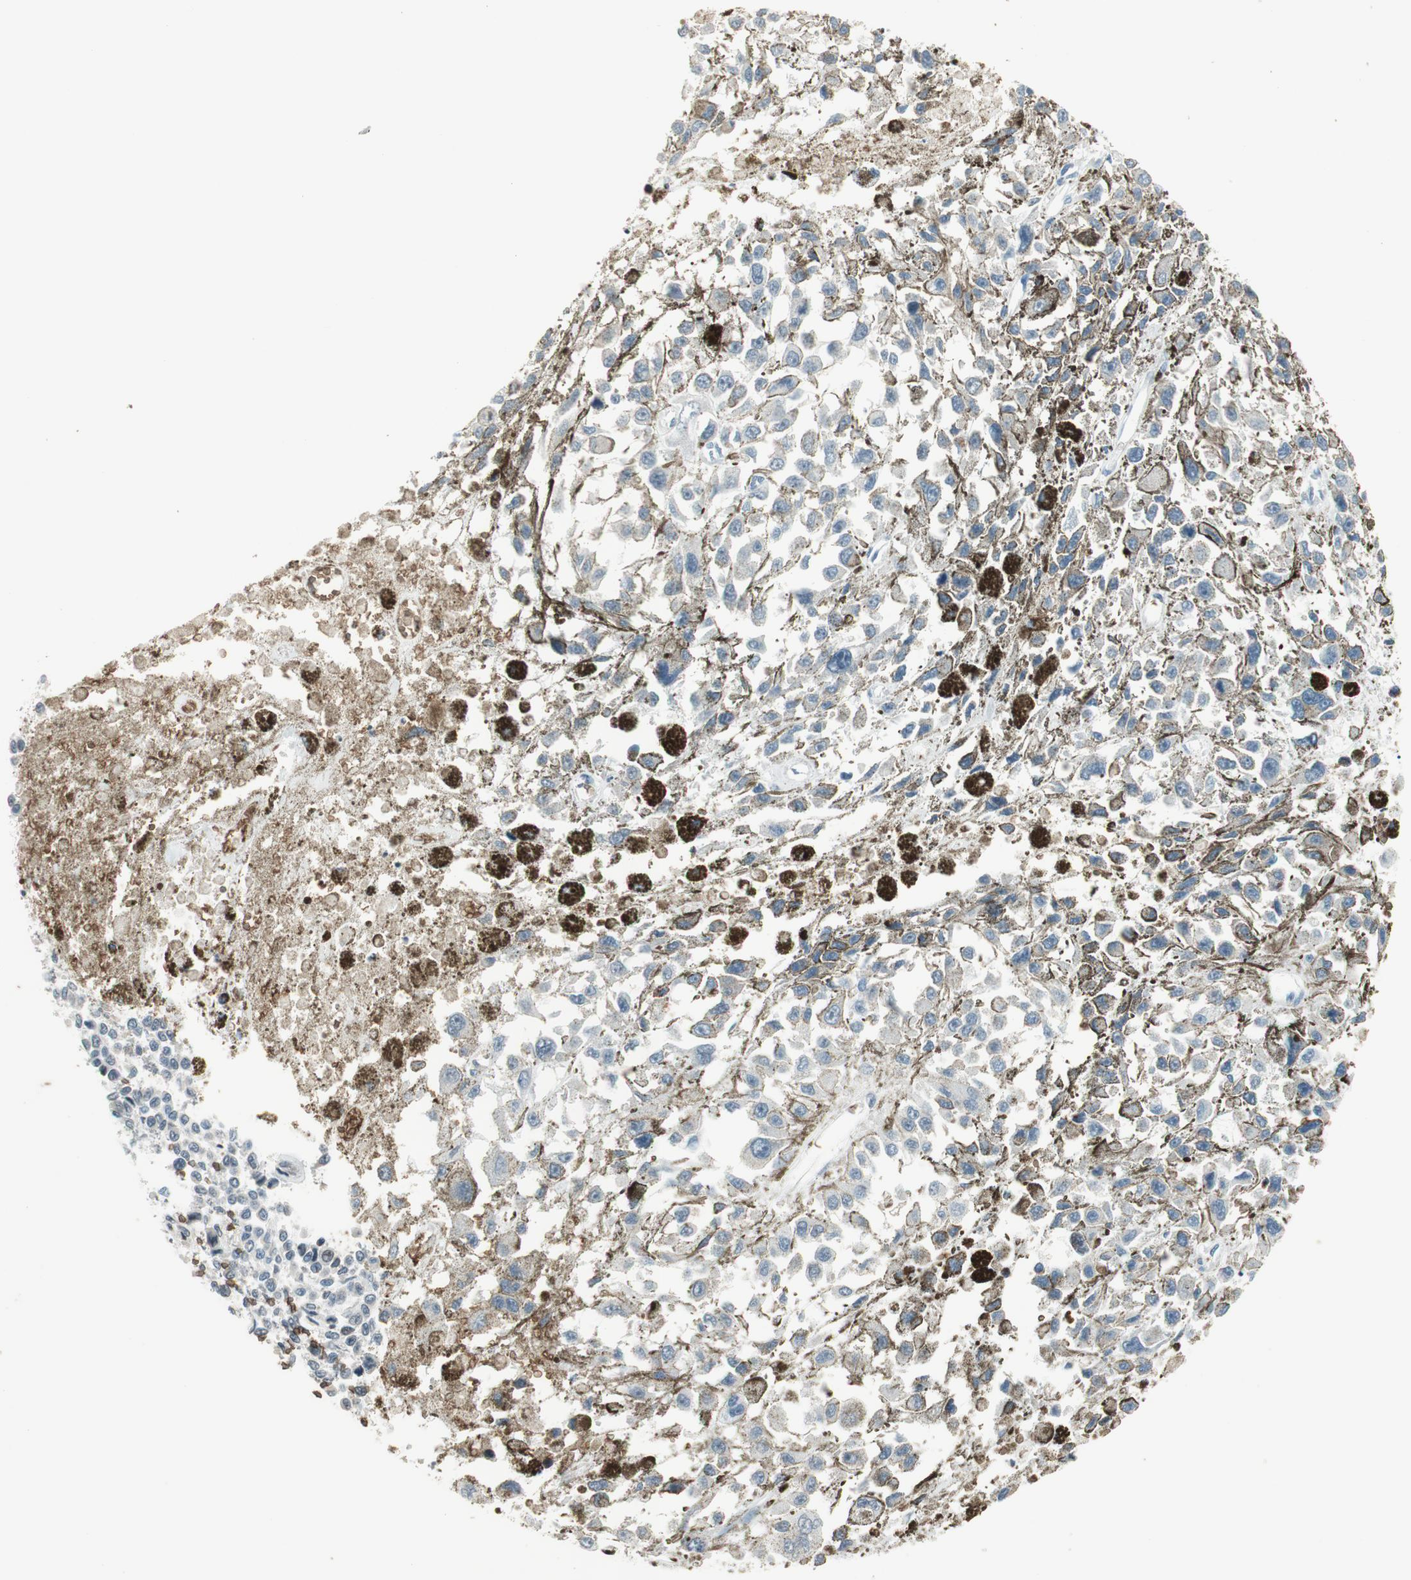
{"staining": {"intensity": "negative", "quantity": "none", "location": "none"}, "tissue": "melanoma", "cell_type": "Tumor cells", "image_type": "cancer", "snomed": [{"axis": "morphology", "description": "Malignant melanoma, Metastatic site"}, {"axis": "topography", "description": "Lymph node"}], "caption": "Micrograph shows no protein expression in tumor cells of malignant melanoma (metastatic site) tissue.", "gene": "GYPC", "patient": {"sex": "male", "age": 59}}